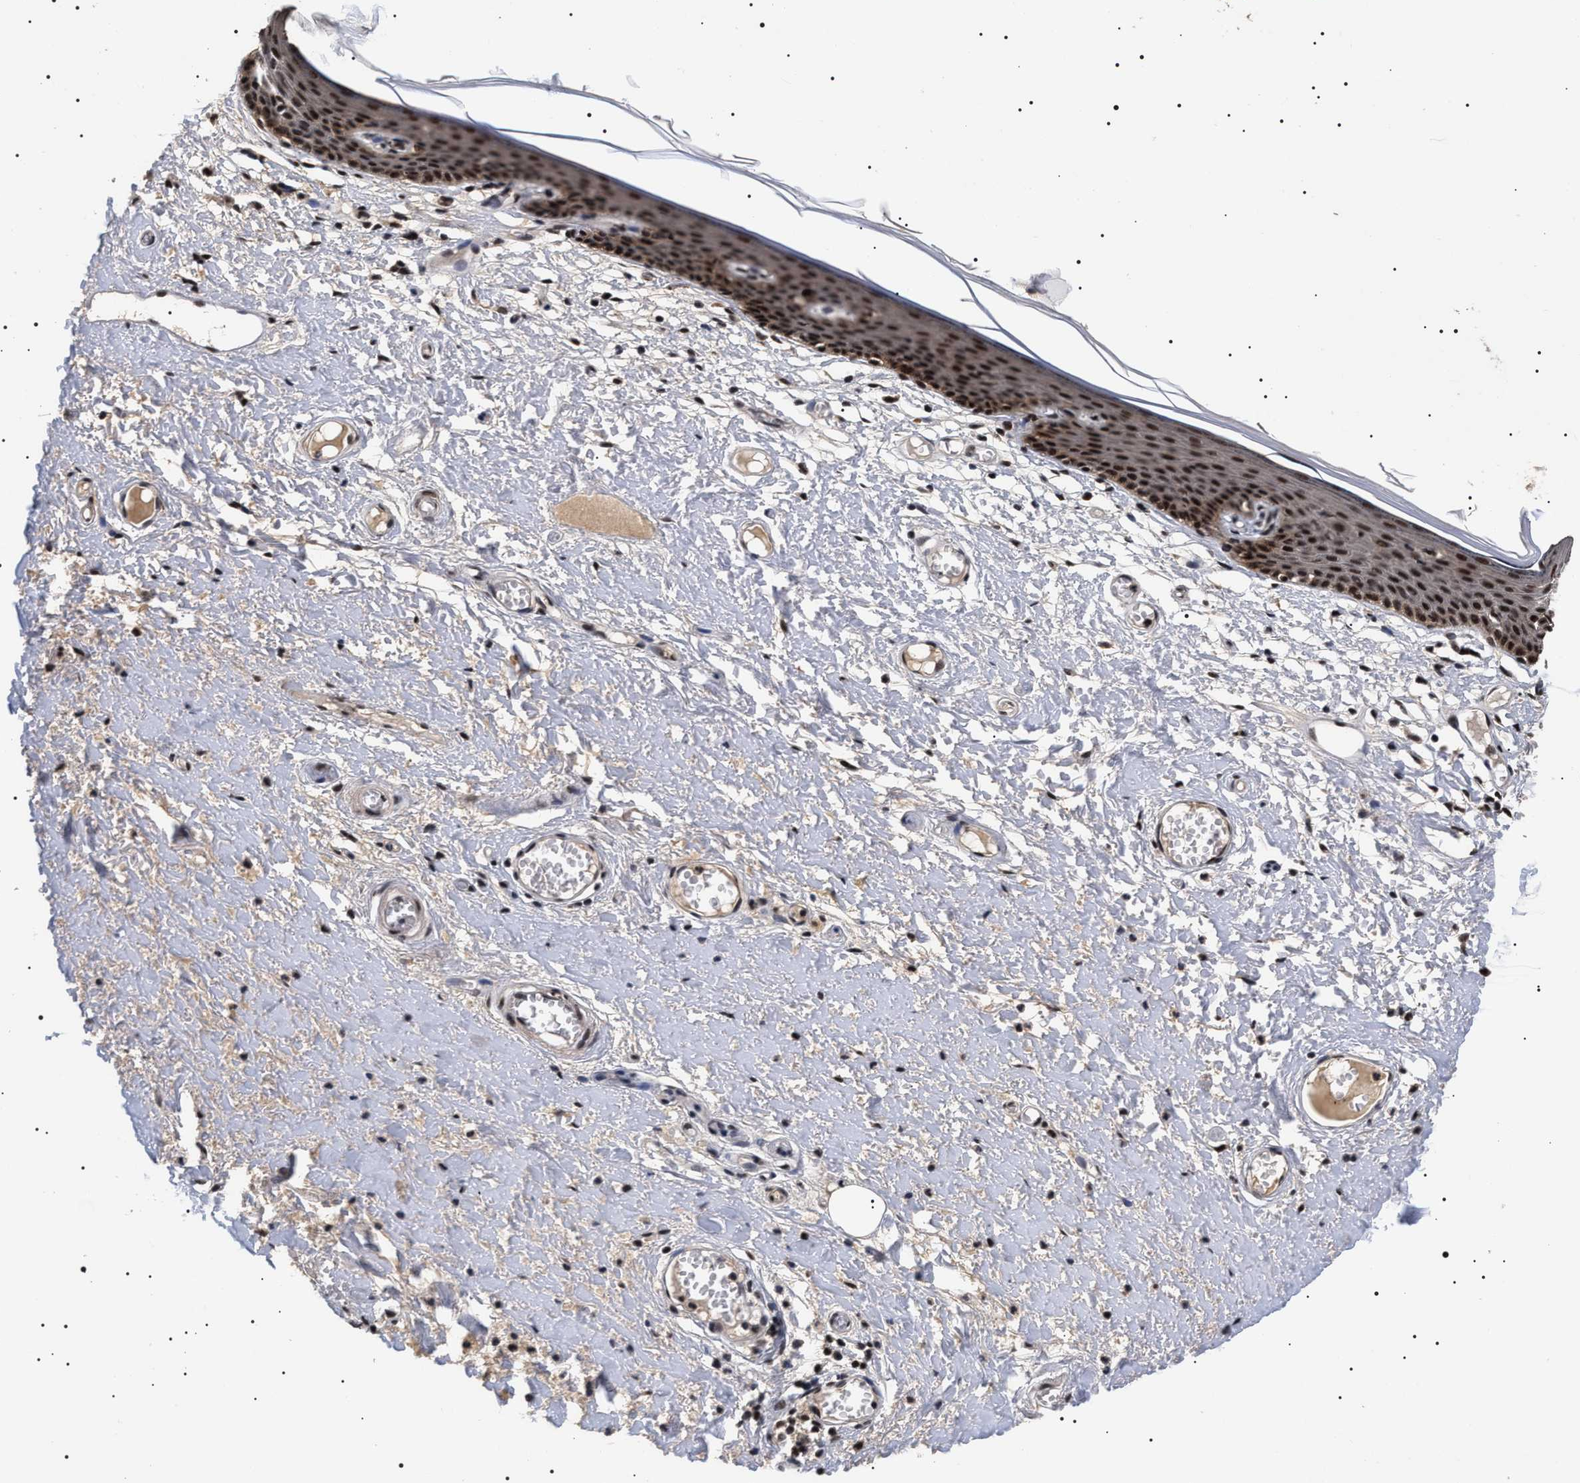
{"staining": {"intensity": "strong", "quantity": ">75%", "location": "cytoplasmic/membranous,nuclear"}, "tissue": "skin", "cell_type": "Epidermal cells", "image_type": "normal", "snomed": [{"axis": "morphology", "description": "Normal tissue, NOS"}, {"axis": "topography", "description": "Vulva"}], "caption": "Approximately >75% of epidermal cells in normal human skin display strong cytoplasmic/membranous,nuclear protein positivity as visualized by brown immunohistochemical staining.", "gene": "CAAP1", "patient": {"sex": "female", "age": 54}}